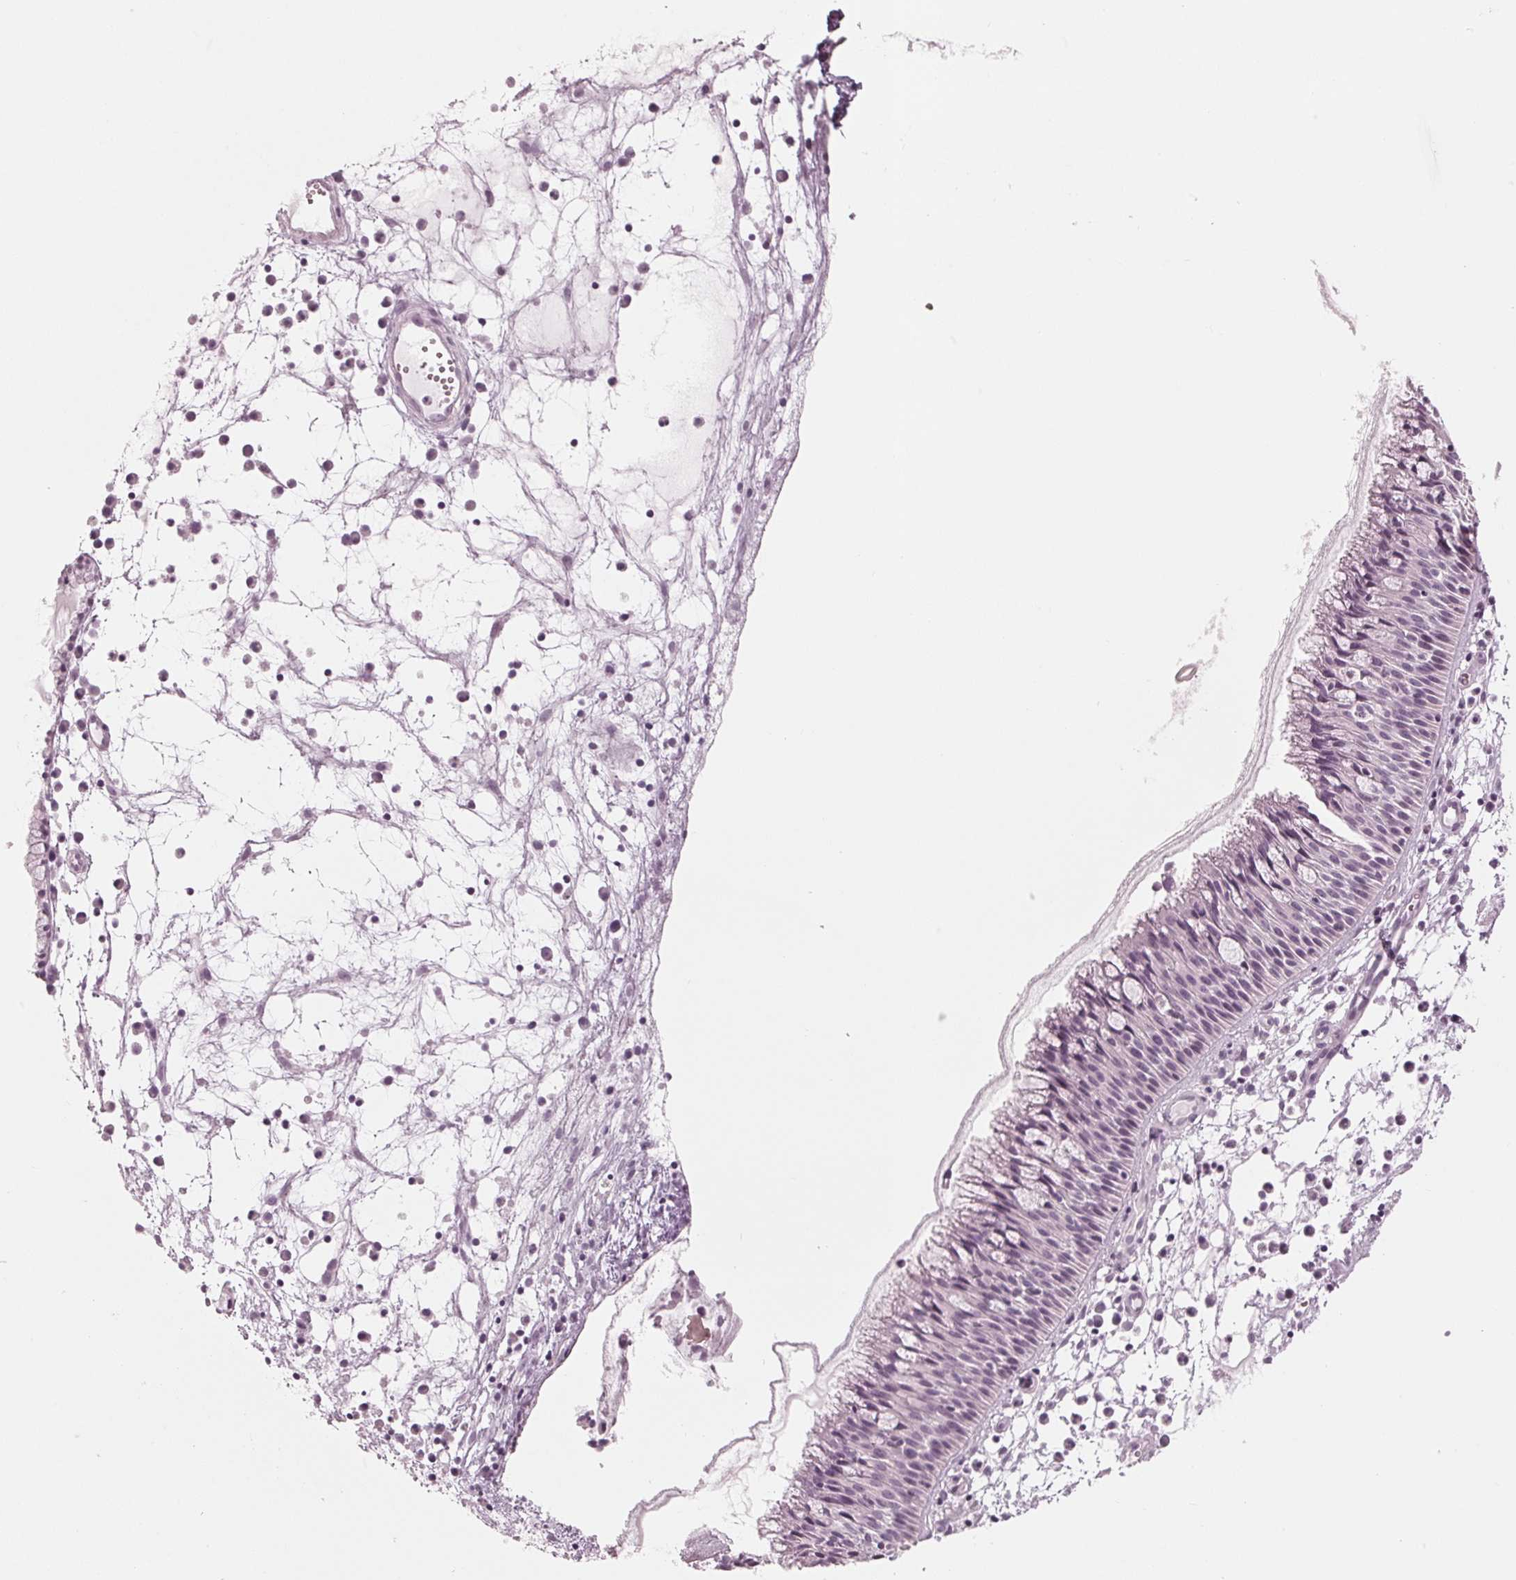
{"staining": {"intensity": "negative", "quantity": "none", "location": "none"}, "tissue": "nasopharynx", "cell_type": "Respiratory epithelial cells", "image_type": "normal", "snomed": [{"axis": "morphology", "description": "Normal tissue, NOS"}, {"axis": "topography", "description": "Nasopharynx"}], "caption": "This histopathology image is of benign nasopharynx stained with IHC to label a protein in brown with the nuclei are counter-stained blue. There is no expression in respiratory epithelial cells.", "gene": "KRT28", "patient": {"sex": "male", "age": 31}}